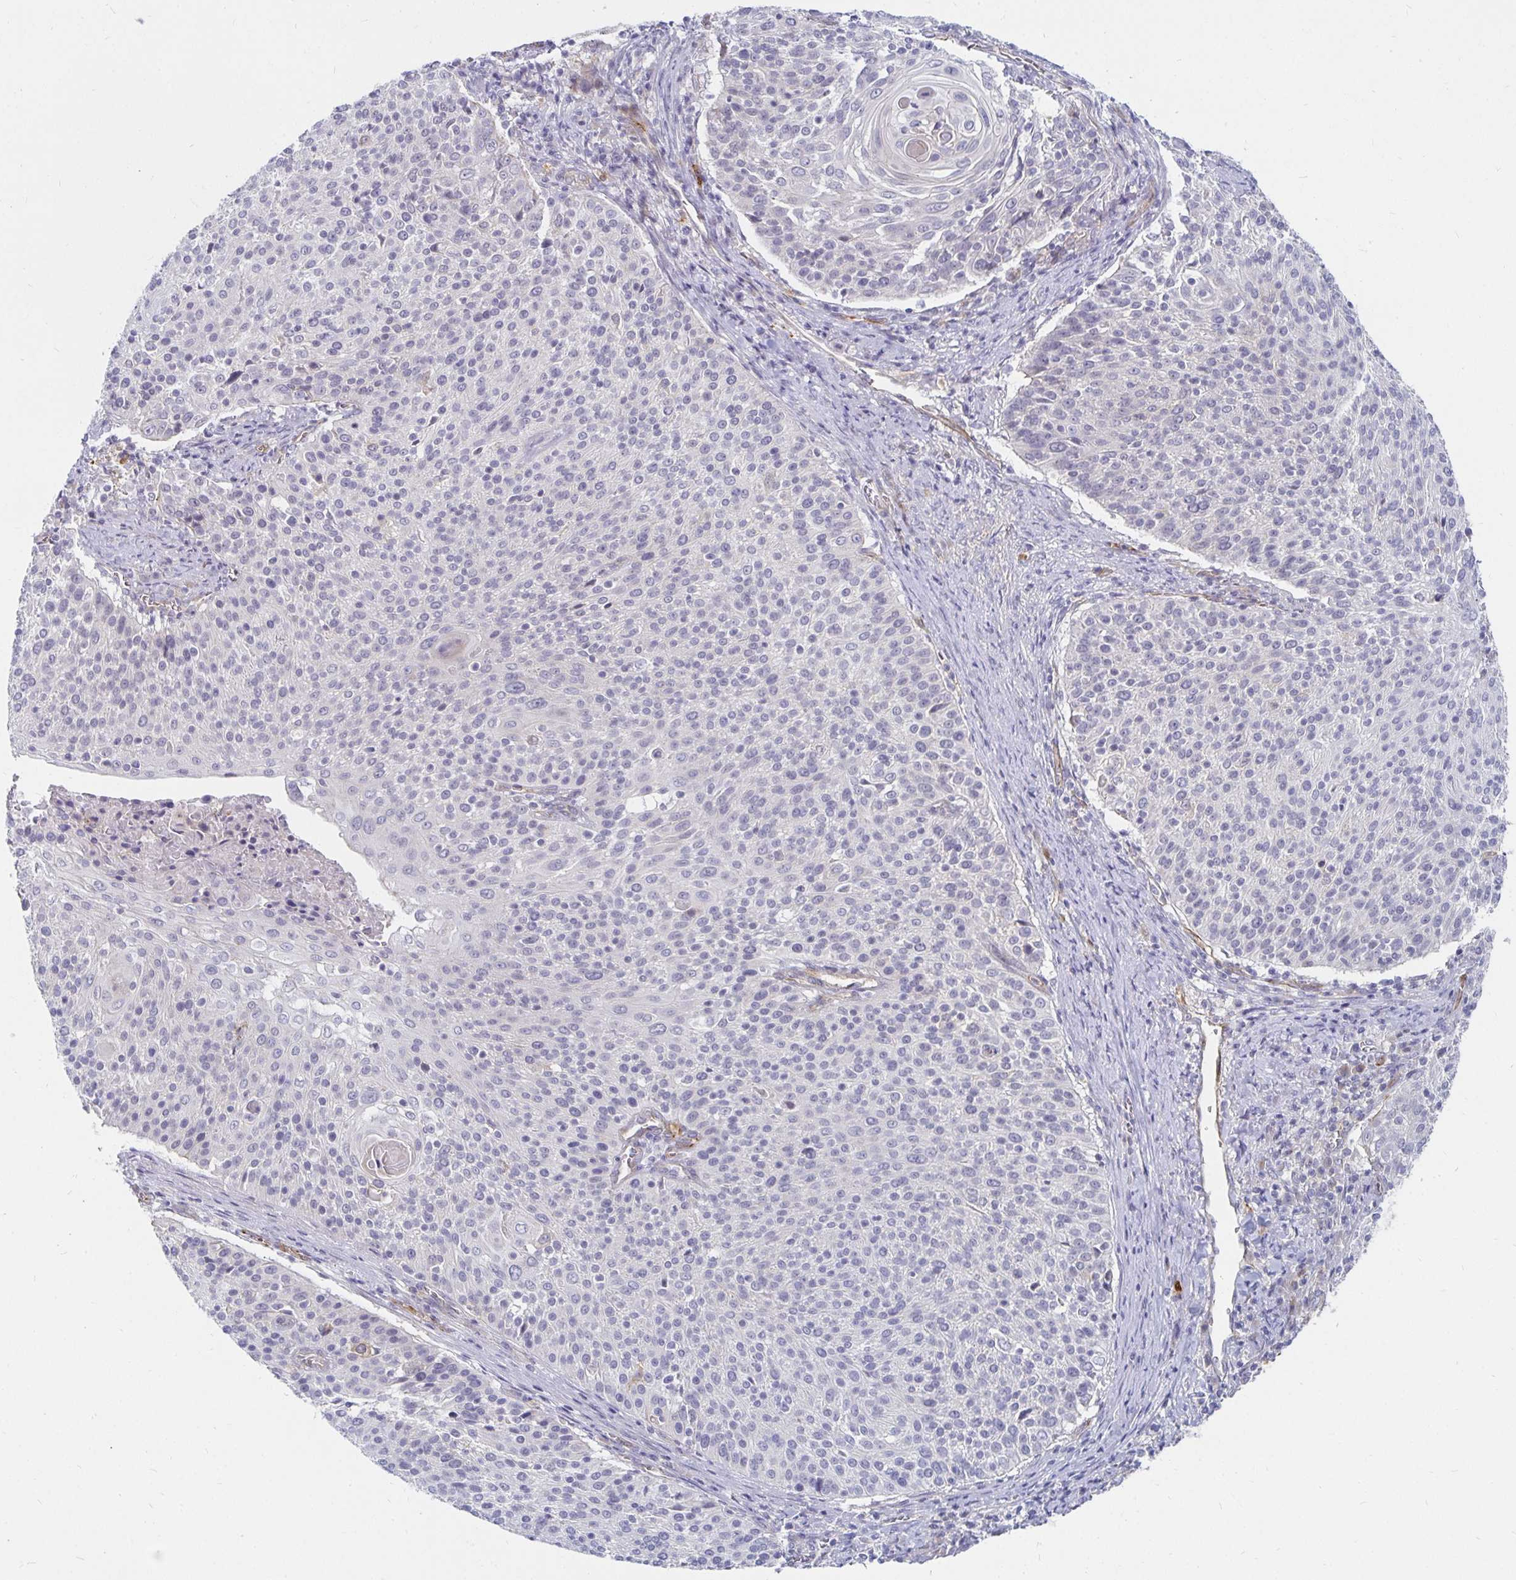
{"staining": {"intensity": "negative", "quantity": "none", "location": "none"}, "tissue": "cervical cancer", "cell_type": "Tumor cells", "image_type": "cancer", "snomed": [{"axis": "morphology", "description": "Squamous cell carcinoma, NOS"}, {"axis": "topography", "description": "Cervix"}], "caption": "Immunohistochemical staining of cervical cancer (squamous cell carcinoma) demonstrates no significant expression in tumor cells.", "gene": "CCDC85A", "patient": {"sex": "female", "age": 31}}